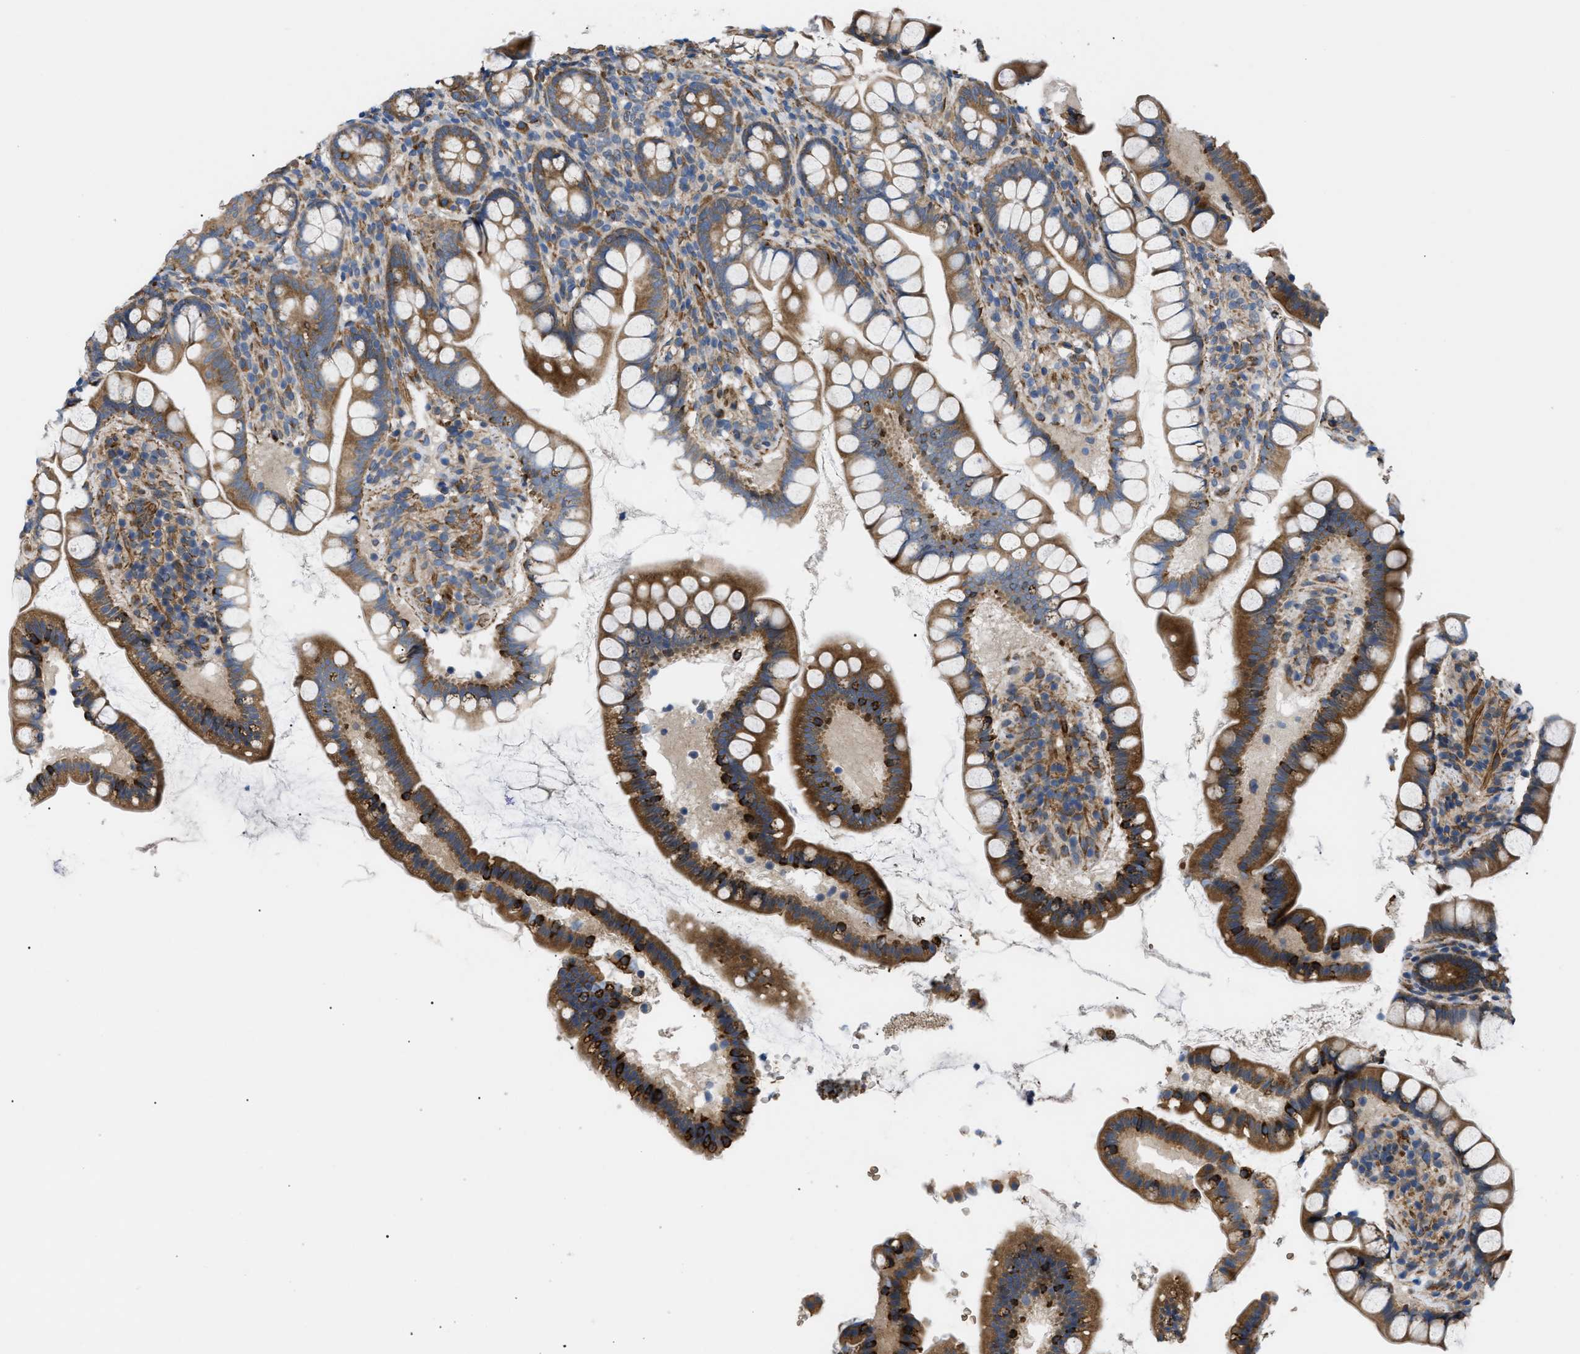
{"staining": {"intensity": "moderate", "quantity": ">75%", "location": "cytoplasmic/membranous"}, "tissue": "small intestine", "cell_type": "Glandular cells", "image_type": "normal", "snomed": [{"axis": "morphology", "description": "Normal tissue, NOS"}, {"axis": "topography", "description": "Small intestine"}], "caption": "Immunohistochemistry (IHC) image of normal small intestine: small intestine stained using immunohistochemistry displays medium levels of moderate protein expression localized specifically in the cytoplasmic/membranous of glandular cells, appearing as a cytoplasmic/membranous brown color.", "gene": "MYO10", "patient": {"sex": "female", "age": 84}}